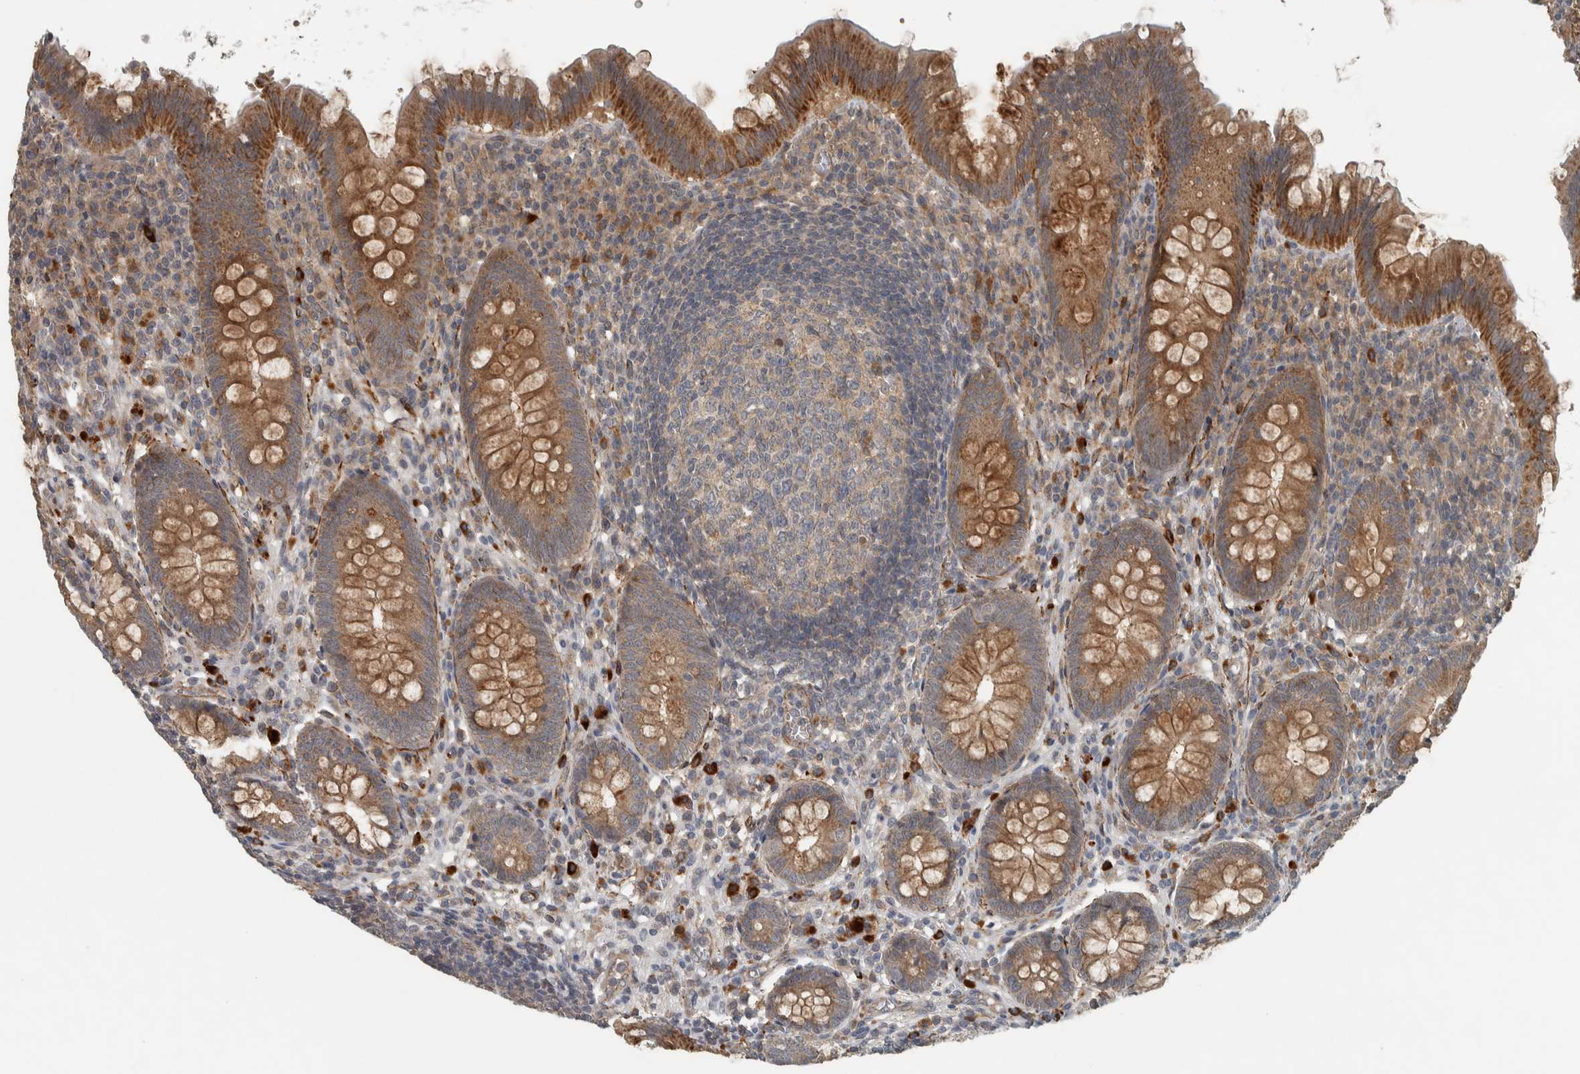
{"staining": {"intensity": "moderate", "quantity": ">75%", "location": "cytoplasmic/membranous"}, "tissue": "appendix", "cell_type": "Glandular cells", "image_type": "normal", "snomed": [{"axis": "morphology", "description": "Normal tissue, NOS"}, {"axis": "topography", "description": "Appendix"}], "caption": "IHC (DAB) staining of normal appendix shows moderate cytoplasmic/membranous protein positivity in about >75% of glandular cells. (DAB IHC, brown staining for protein, blue staining for nuclei).", "gene": "LBHD1", "patient": {"sex": "male", "age": 56}}